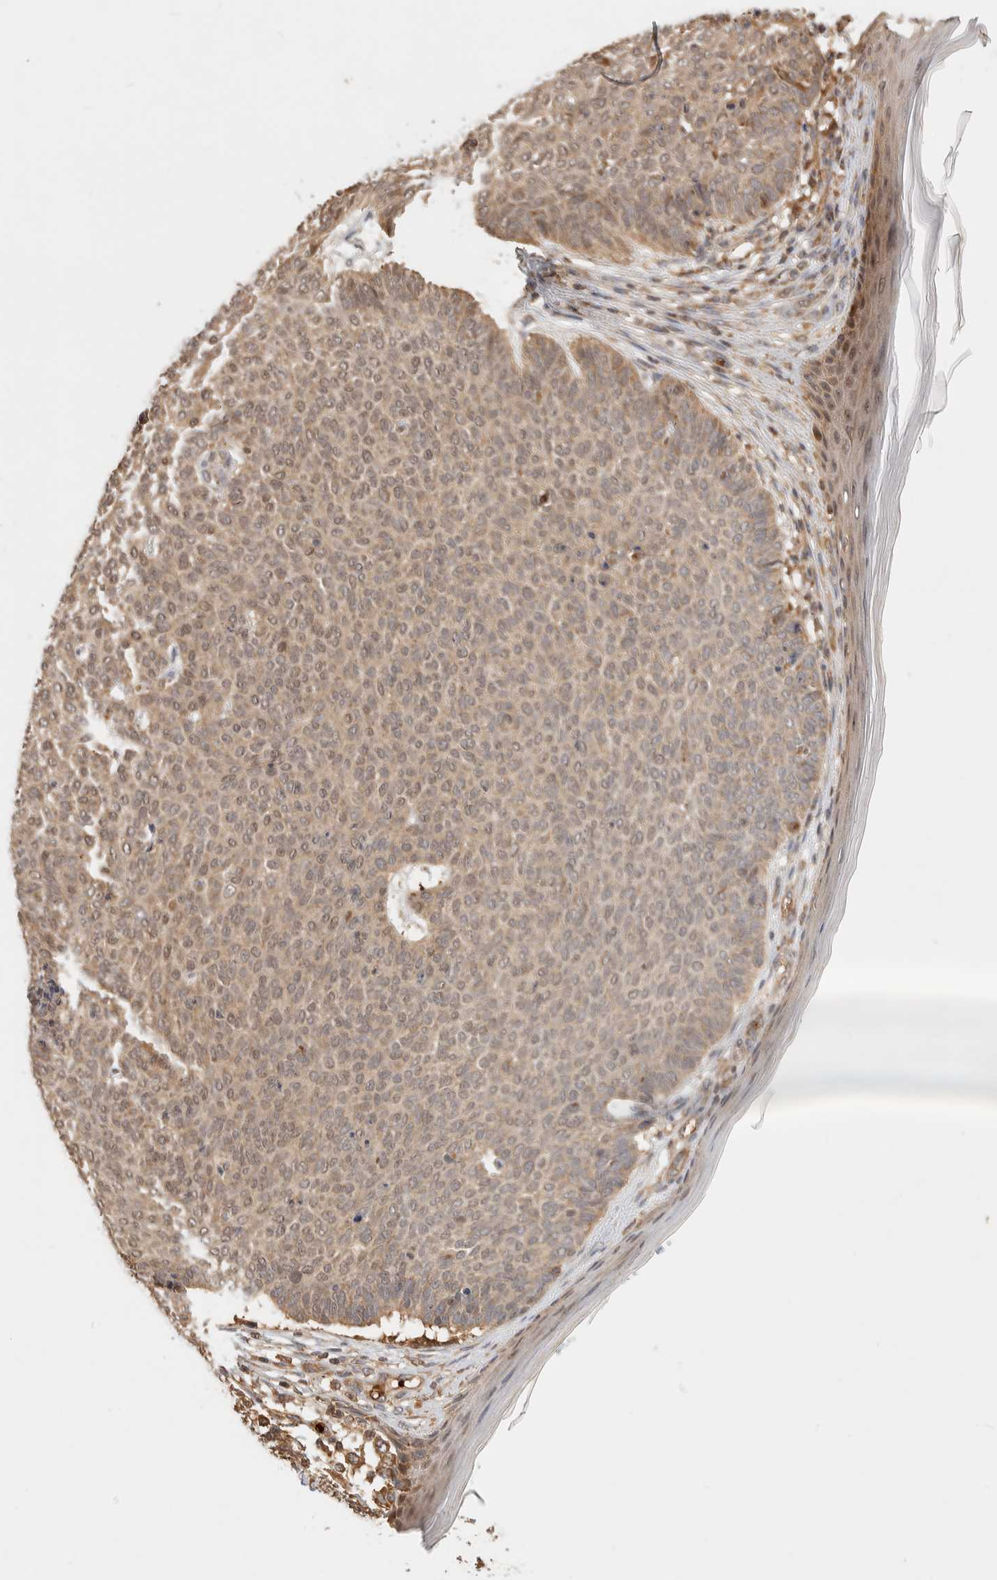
{"staining": {"intensity": "weak", "quantity": ">75%", "location": "cytoplasmic/membranous,nuclear"}, "tissue": "skin cancer", "cell_type": "Tumor cells", "image_type": "cancer", "snomed": [{"axis": "morphology", "description": "Normal tissue, NOS"}, {"axis": "morphology", "description": "Basal cell carcinoma"}, {"axis": "topography", "description": "Skin"}], "caption": "Skin cancer (basal cell carcinoma) tissue reveals weak cytoplasmic/membranous and nuclear staining in about >75% of tumor cells, visualized by immunohistochemistry. The staining was performed using DAB, with brown indicating positive protein expression. Nuclei are stained blue with hematoxylin.", "gene": "TTI2", "patient": {"sex": "male", "age": 50}}